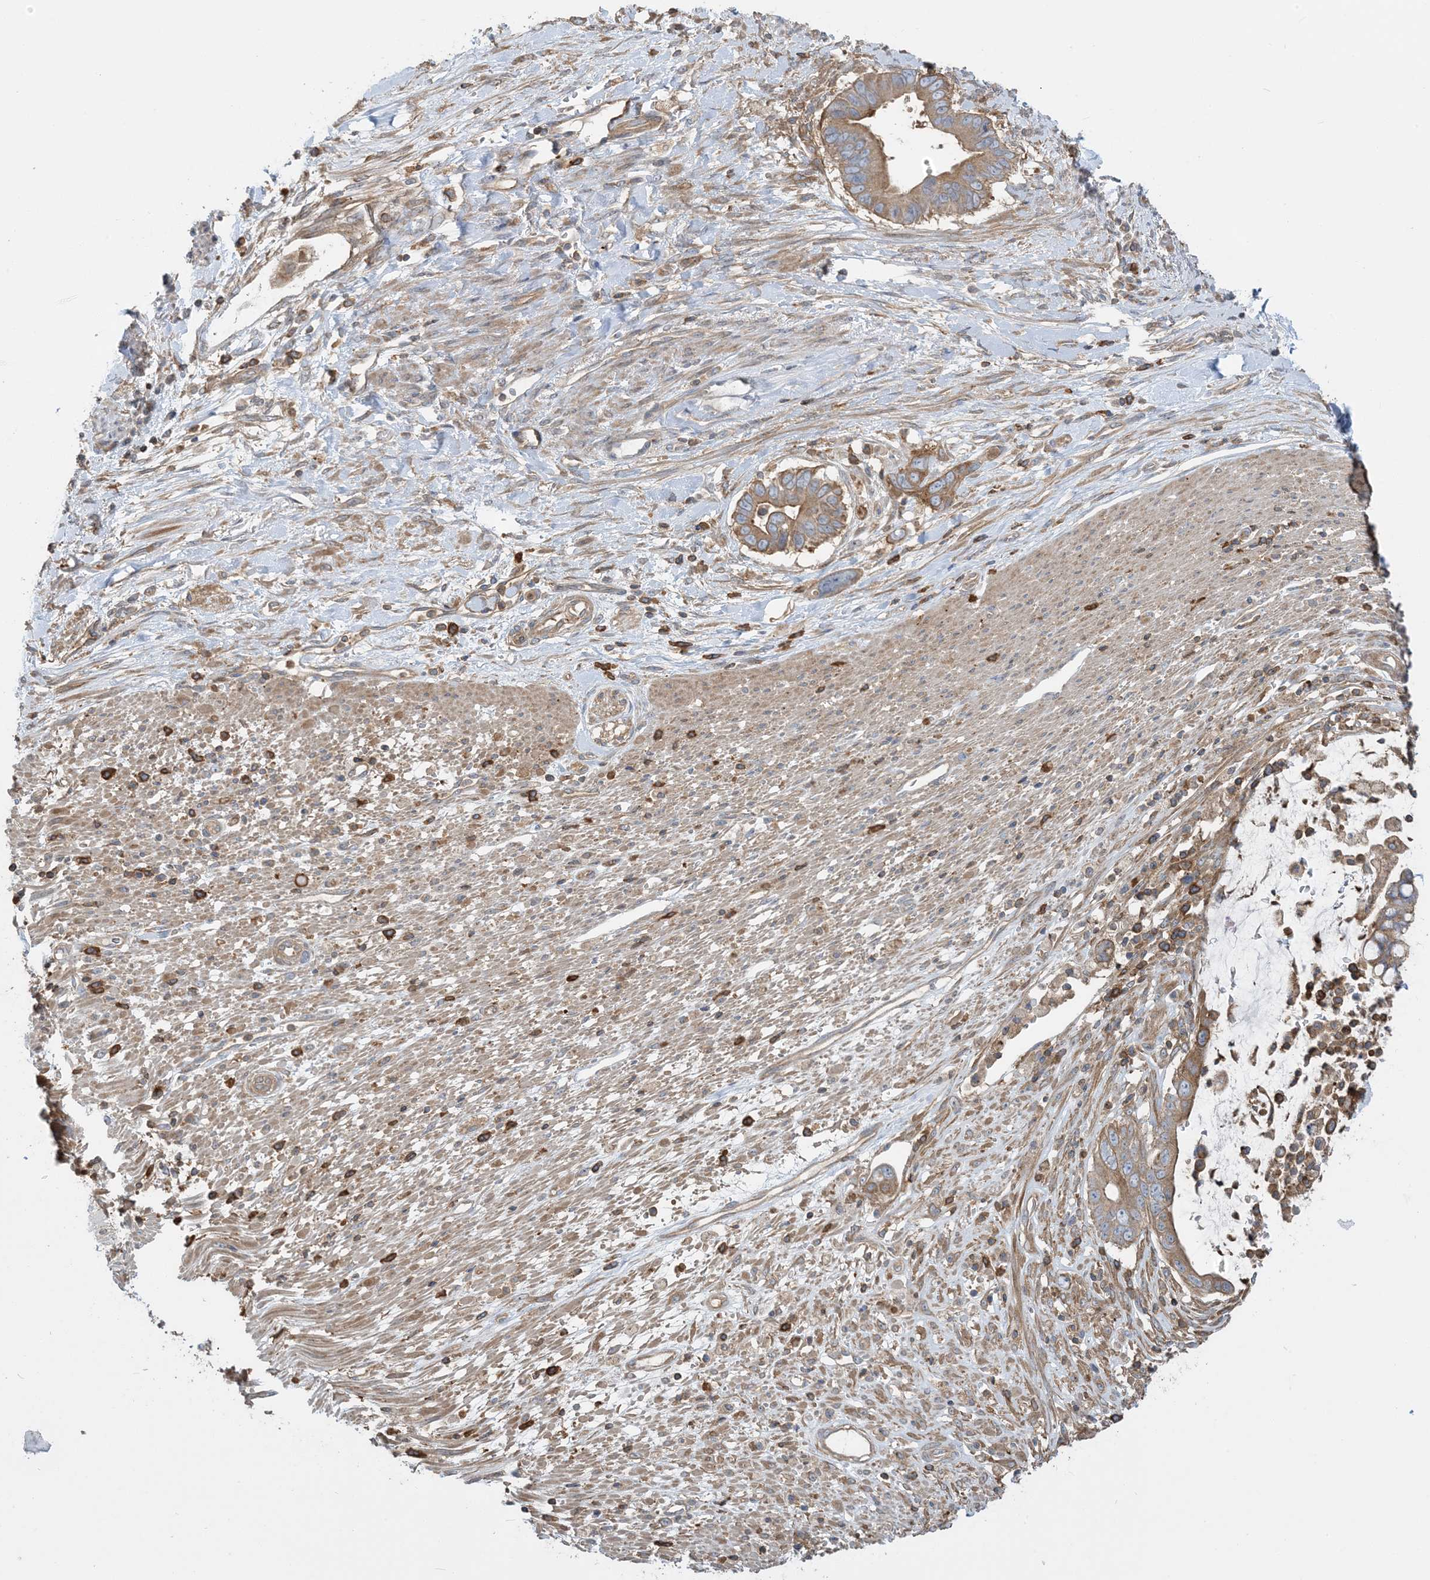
{"staining": {"intensity": "moderate", "quantity": ">75%", "location": "cytoplasmic/membranous"}, "tissue": "pancreatic cancer", "cell_type": "Tumor cells", "image_type": "cancer", "snomed": [{"axis": "morphology", "description": "Adenocarcinoma, NOS"}, {"axis": "topography", "description": "Pancreas"}], "caption": "IHC of human pancreatic cancer (adenocarcinoma) demonstrates medium levels of moderate cytoplasmic/membranous expression in about >75% of tumor cells.", "gene": "SFMBT2", "patient": {"sex": "male", "age": 68}}